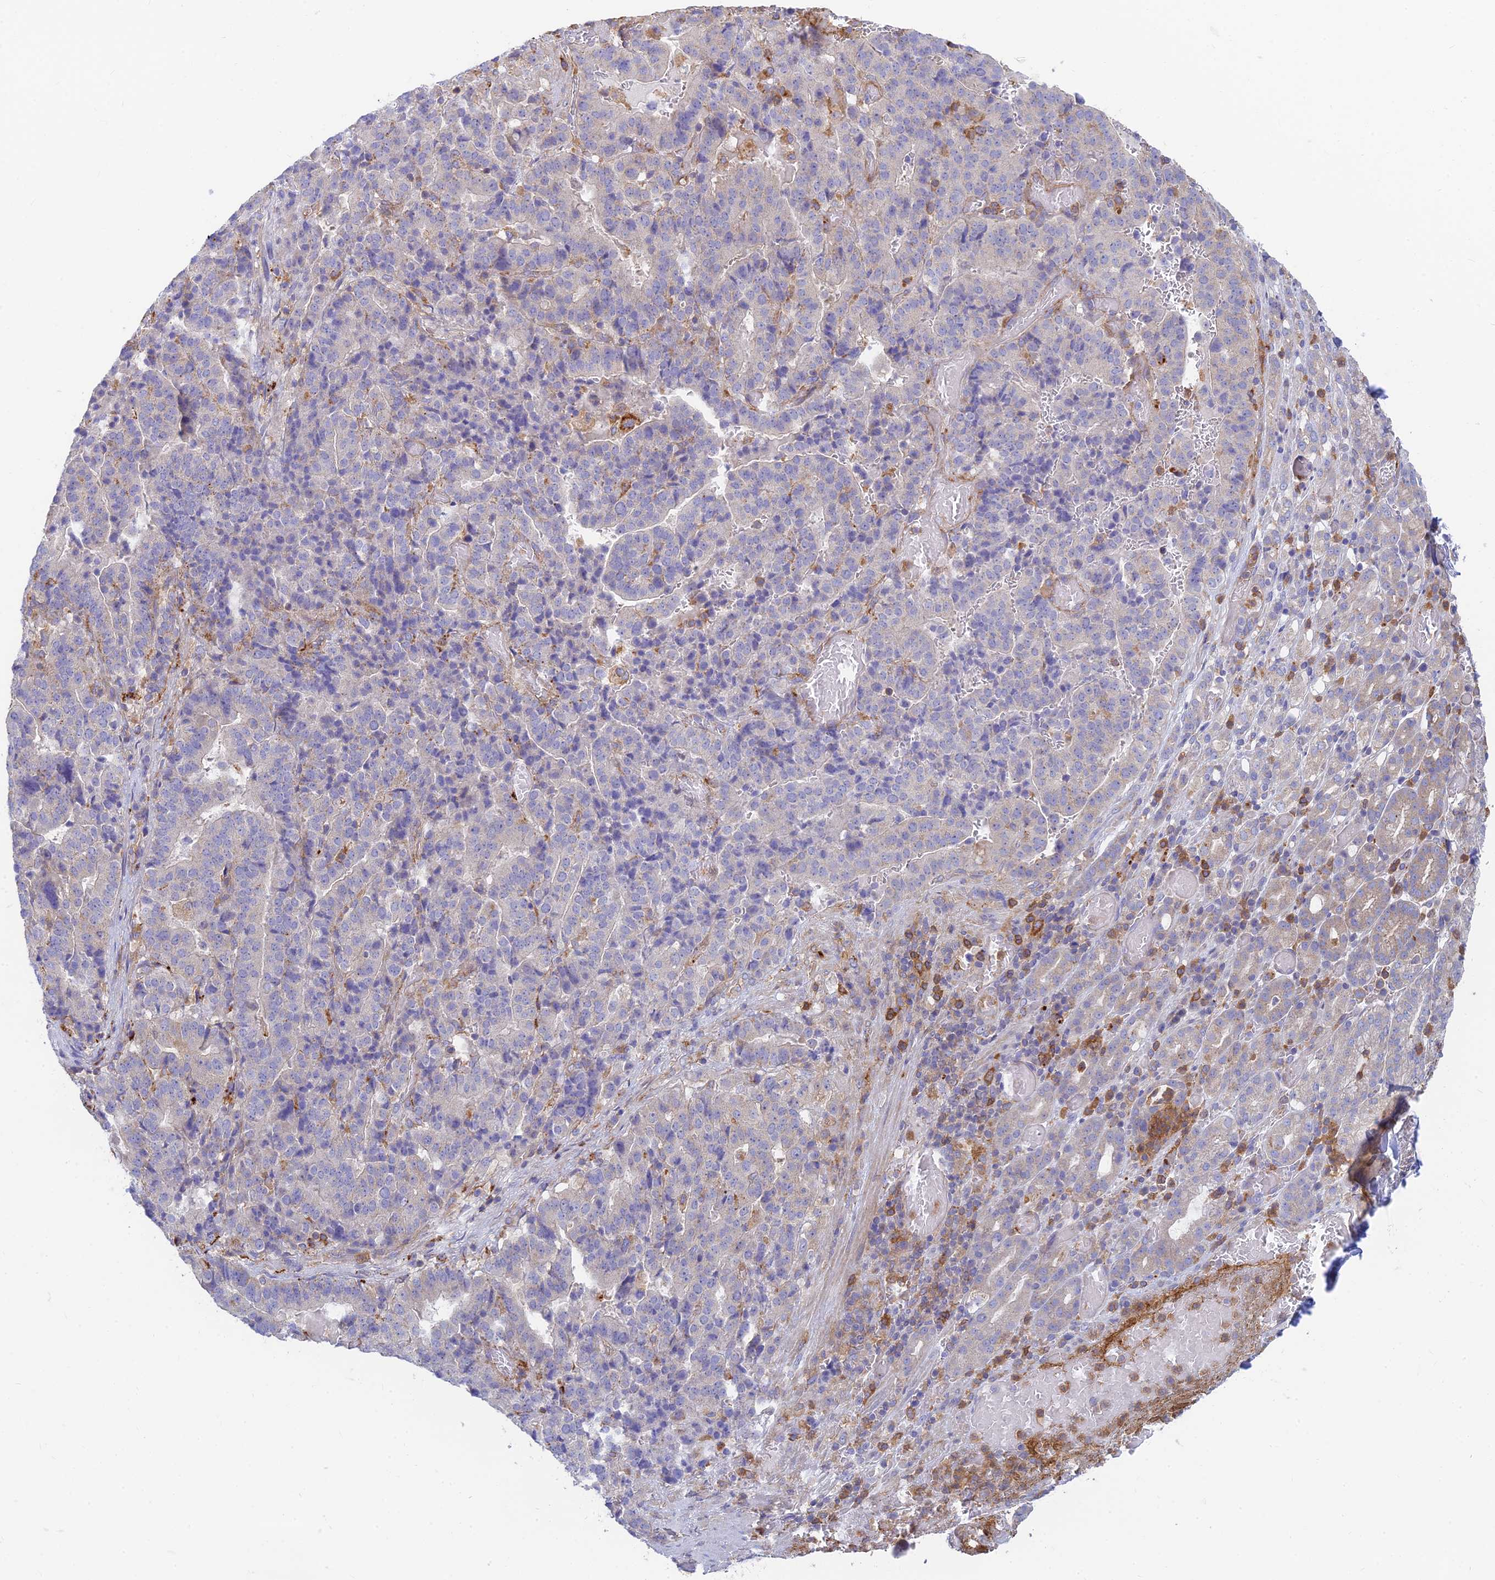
{"staining": {"intensity": "negative", "quantity": "none", "location": "none"}, "tissue": "stomach cancer", "cell_type": "Tumor cells", "image_type": "cancer", "snomed": [{"axis": "morphology", "description": "Adenocarcinoma, NOS"}, {"axis": "topography", "description": "Stomach"}], "caption": "The IHC micrograph has no significant expression in tumor cells of stomach cancer (adenocarcinoma) tissue.", "gene": "STRN4", "patient": {"sex": "male", "age": 48}}